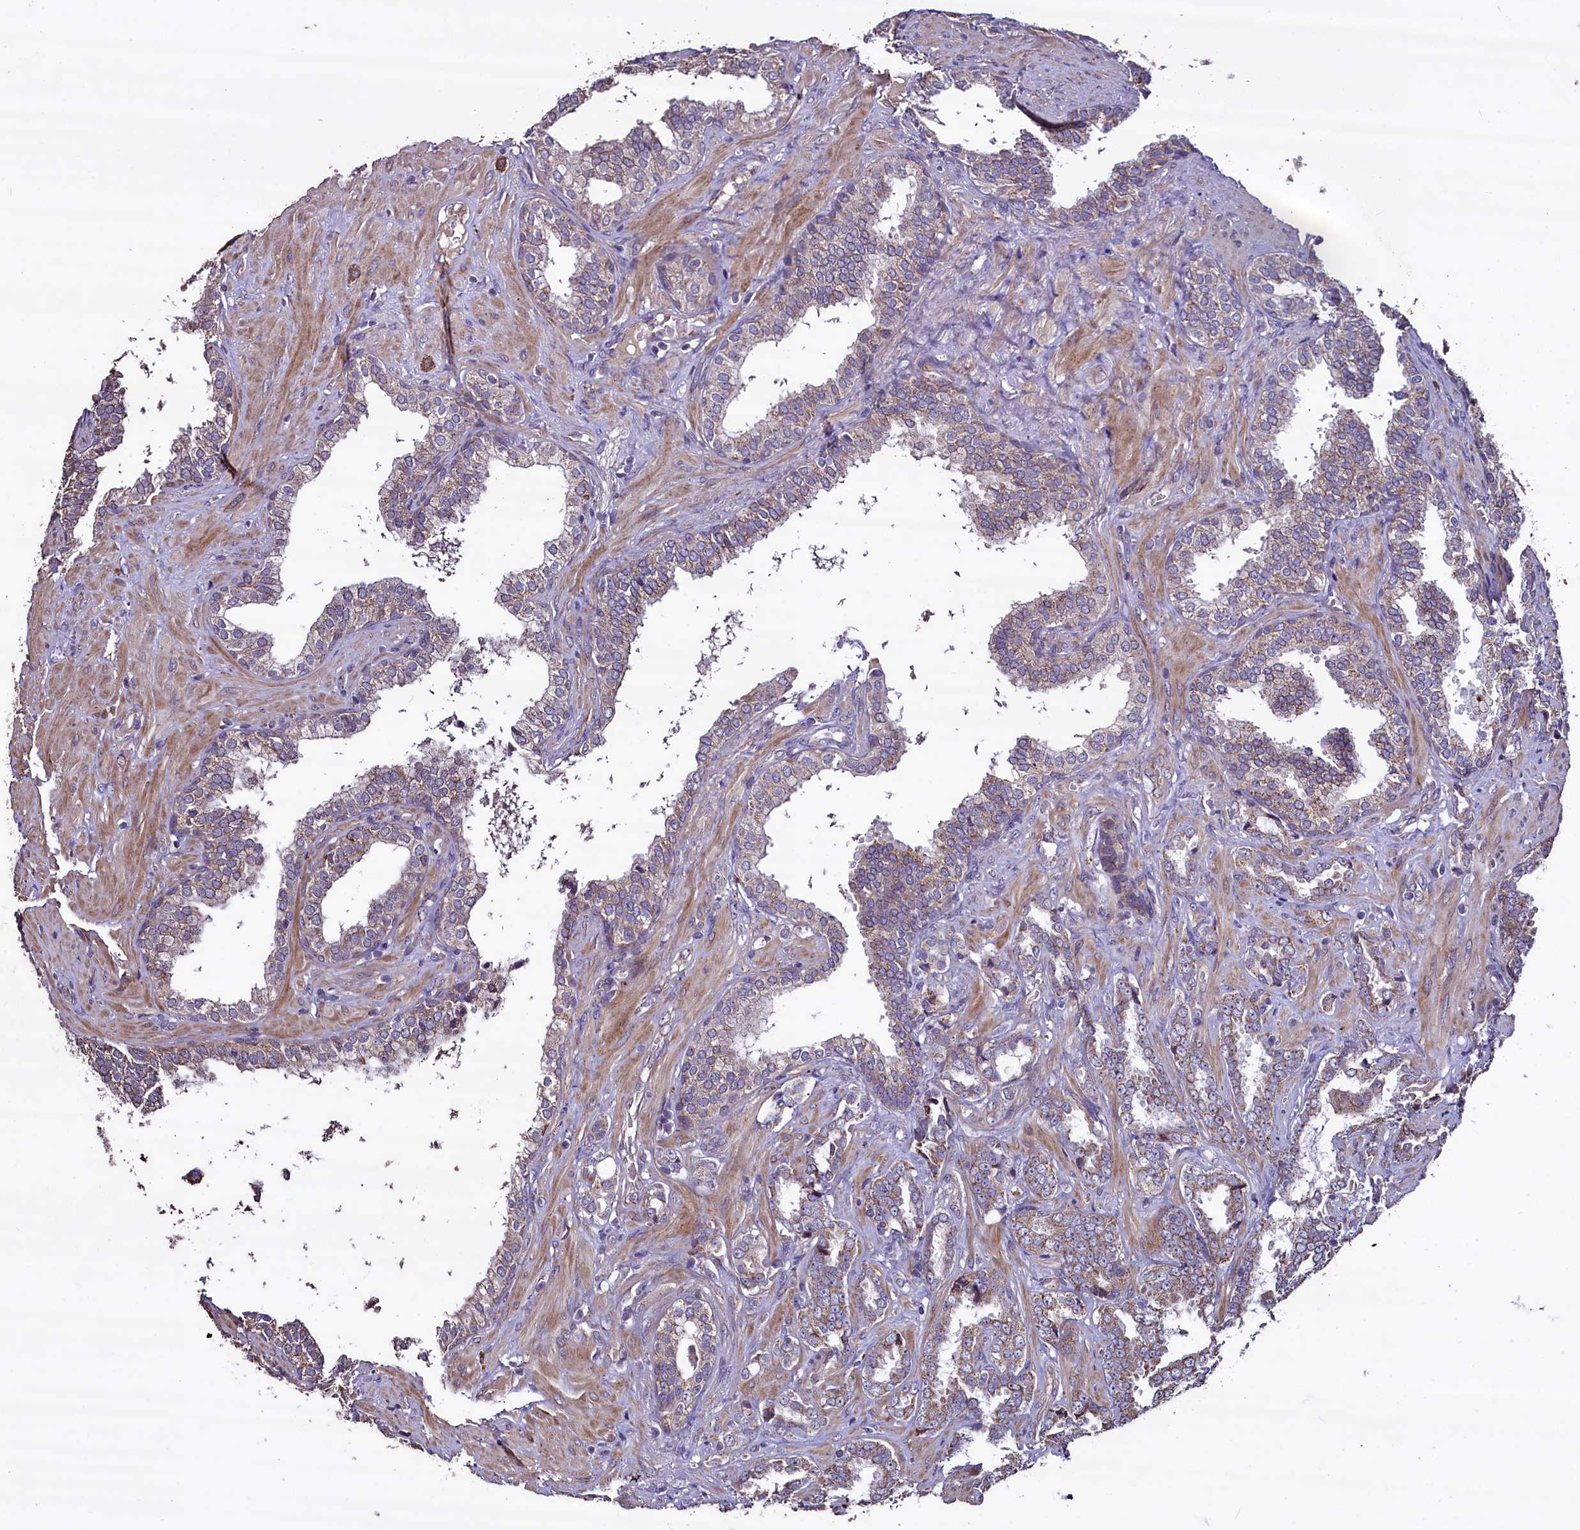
{"staining": {"intensity": "moderate", "quantity": "25%-75%", "location": "cytoplasmic/membranous"}, "tissue": "prostate cancer", "cell_type": "Tumor cells", "image_type": "cancer", "snomed": [{"axis": "morphology", "description": "Adenocarcinoma, High grade"}, {"axis": "topography", "description": "Prostate and seminal vesicle, NOS"}], "caption": "Immunohistochemical staining of prostate cancer (high-grade adenocarcinoma) shows medium levels of moderate cytoplasmic/membranous protein expression in about 25%-75% of tumor cells. Using DAB (3,3'-diaminobenzidine) (brown) and hematoxylin (blue) stains, captured at high magnification using brightfield microscopy.", "gene": "COQ9", "patient": {"sex": "male", "age": 67}}